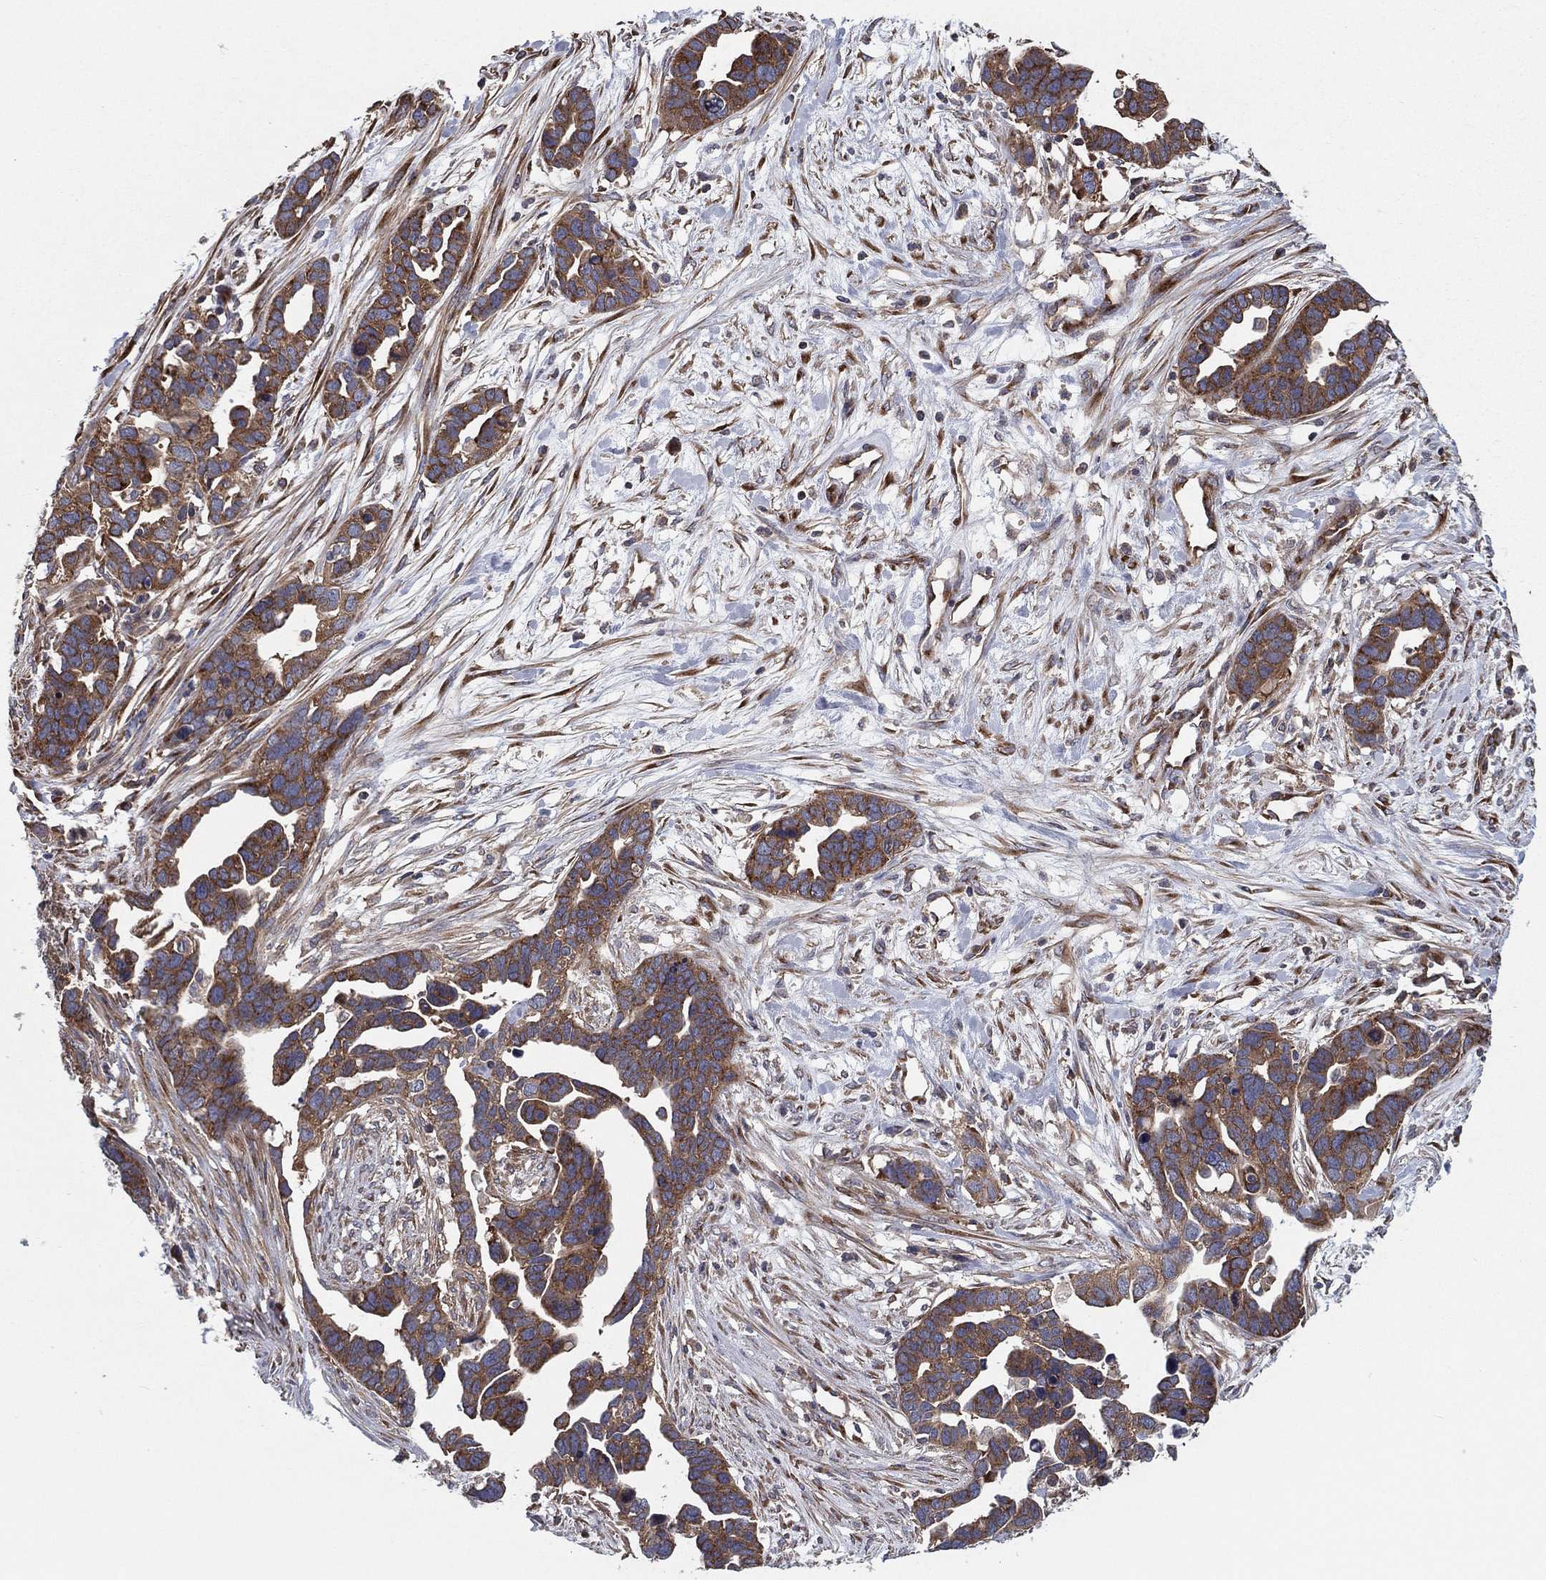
{"staining": {"intensity": "moderate", "quantity": ">75%", "location": "cytoplasmic/membranous"}, "tissue": "ovarian cancer", "cell_type": "Tumor cells", "image_type": "cancer", "snomed": [{"axis": "morphology", "description": "Cystadenocarcinoma, serous, NOS"}, {"axis": "topography", "description": "Ovary"}], "caption": "Brown immunohistochemical staining in ovarian cancer displays moderate cytoplasmic/membranous staining in about >75% of tumor cells. The protein of interest is stained brown, and the nuclei are stained in blue (DAB (3,3'-diaminobenzidine) IHC with brightfield microscopy, high magnification).", "gene": "EIF2B5", "patient": {"sex": "female", "age": 54}}